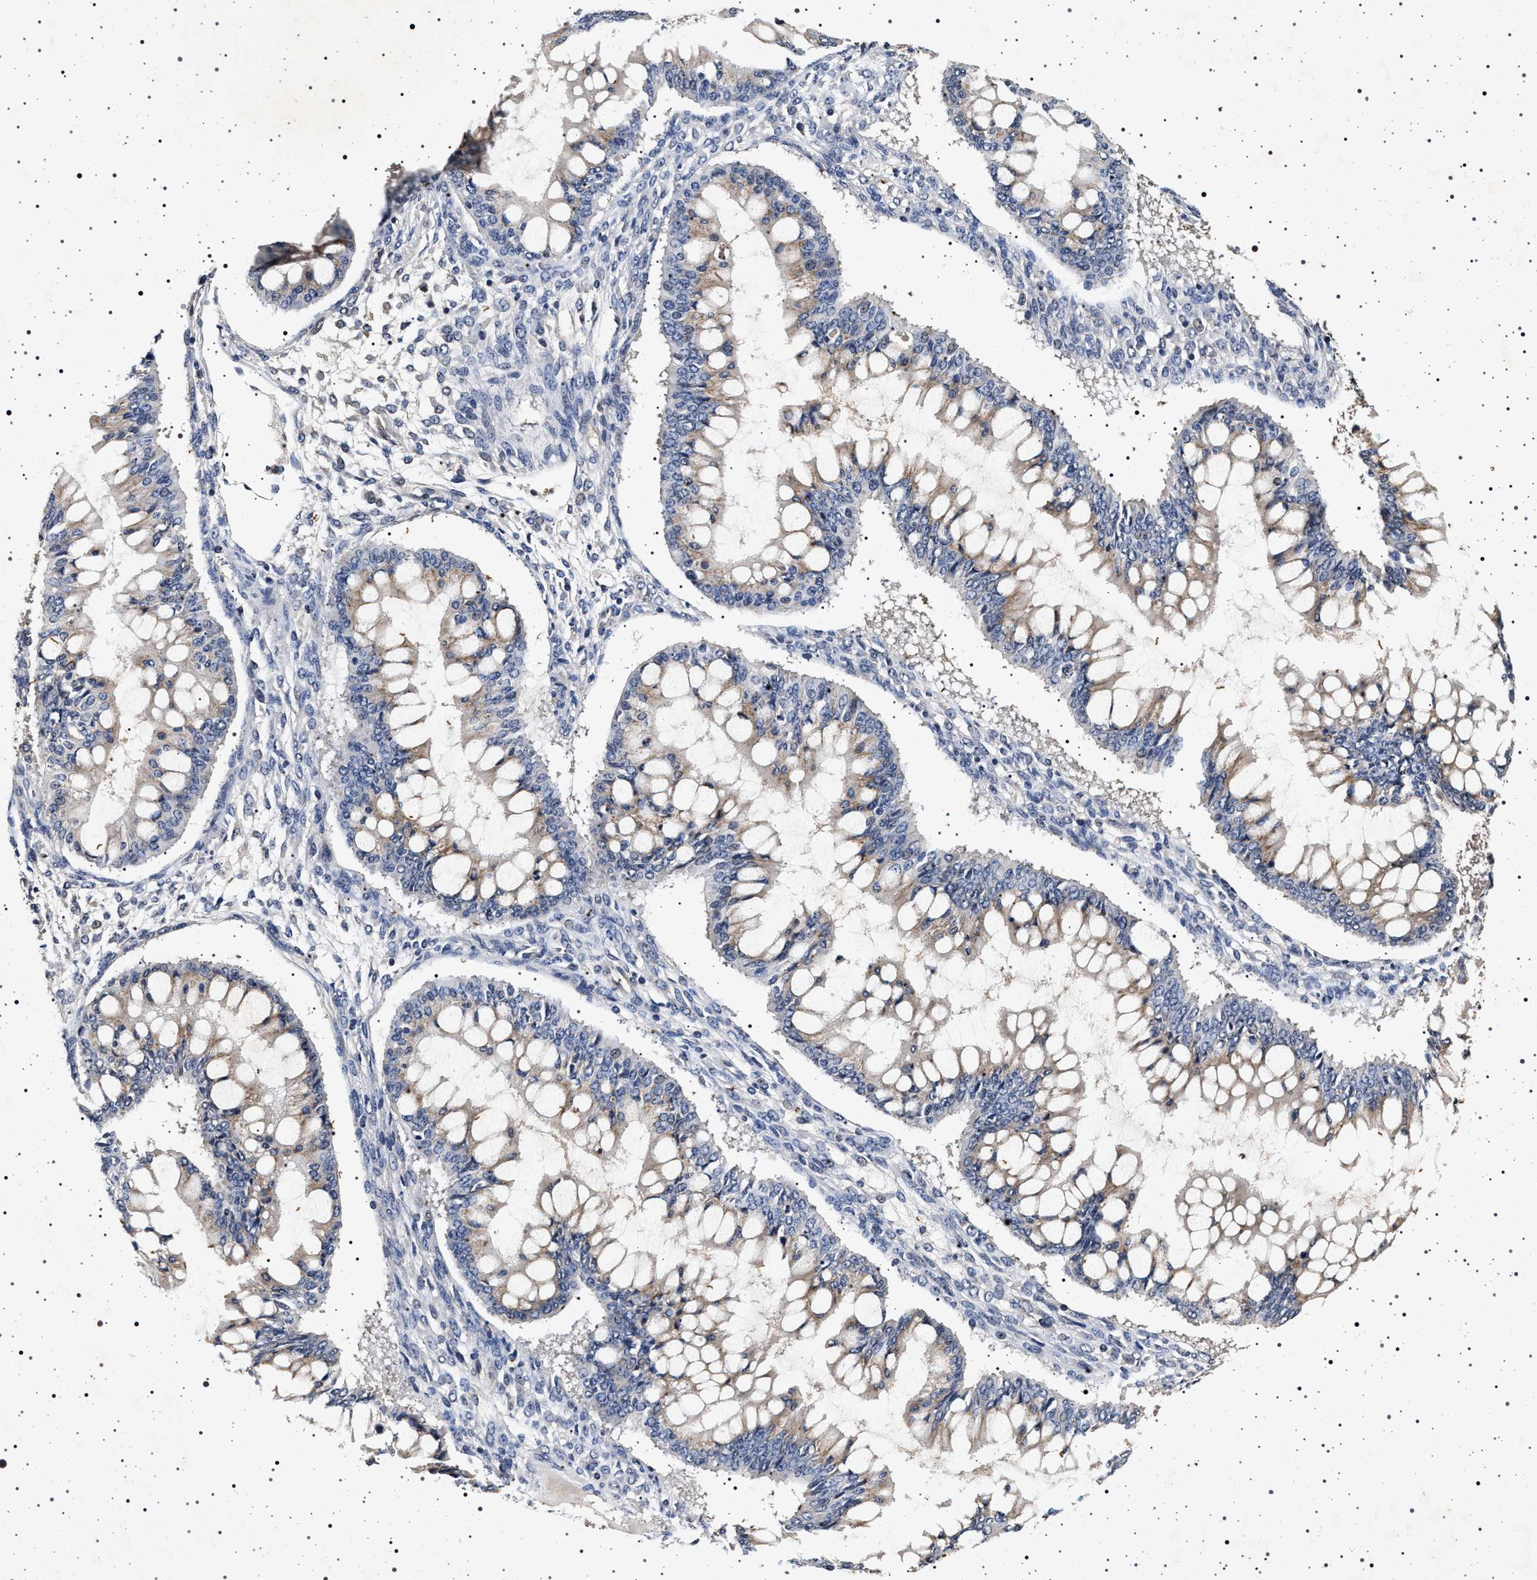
{"staining": {"intensity": "weak", "quantity": "25%-75%", "location": "cytoplasmic/membranous"}, "tissue": "ovarian cancer", "cell_type": "Tumor cells", "image_type": "cancer", "snomed": [{"axis": "morphology", "description": "Cystadenocarcinoma, mucinous, NOS"}, {"axis": "topography", "description": "Ovary"}], "caption": "The photomicrograph demonstrates immunohistochemical staining of ovarian mucinous cystadenocarcinoma. There is weak cytoplasmic/membranous staining is seen in about 25%-75% of tumor cells.", "gene": "CDKN1B", "patient": {"sex": "female", "age": 73}}